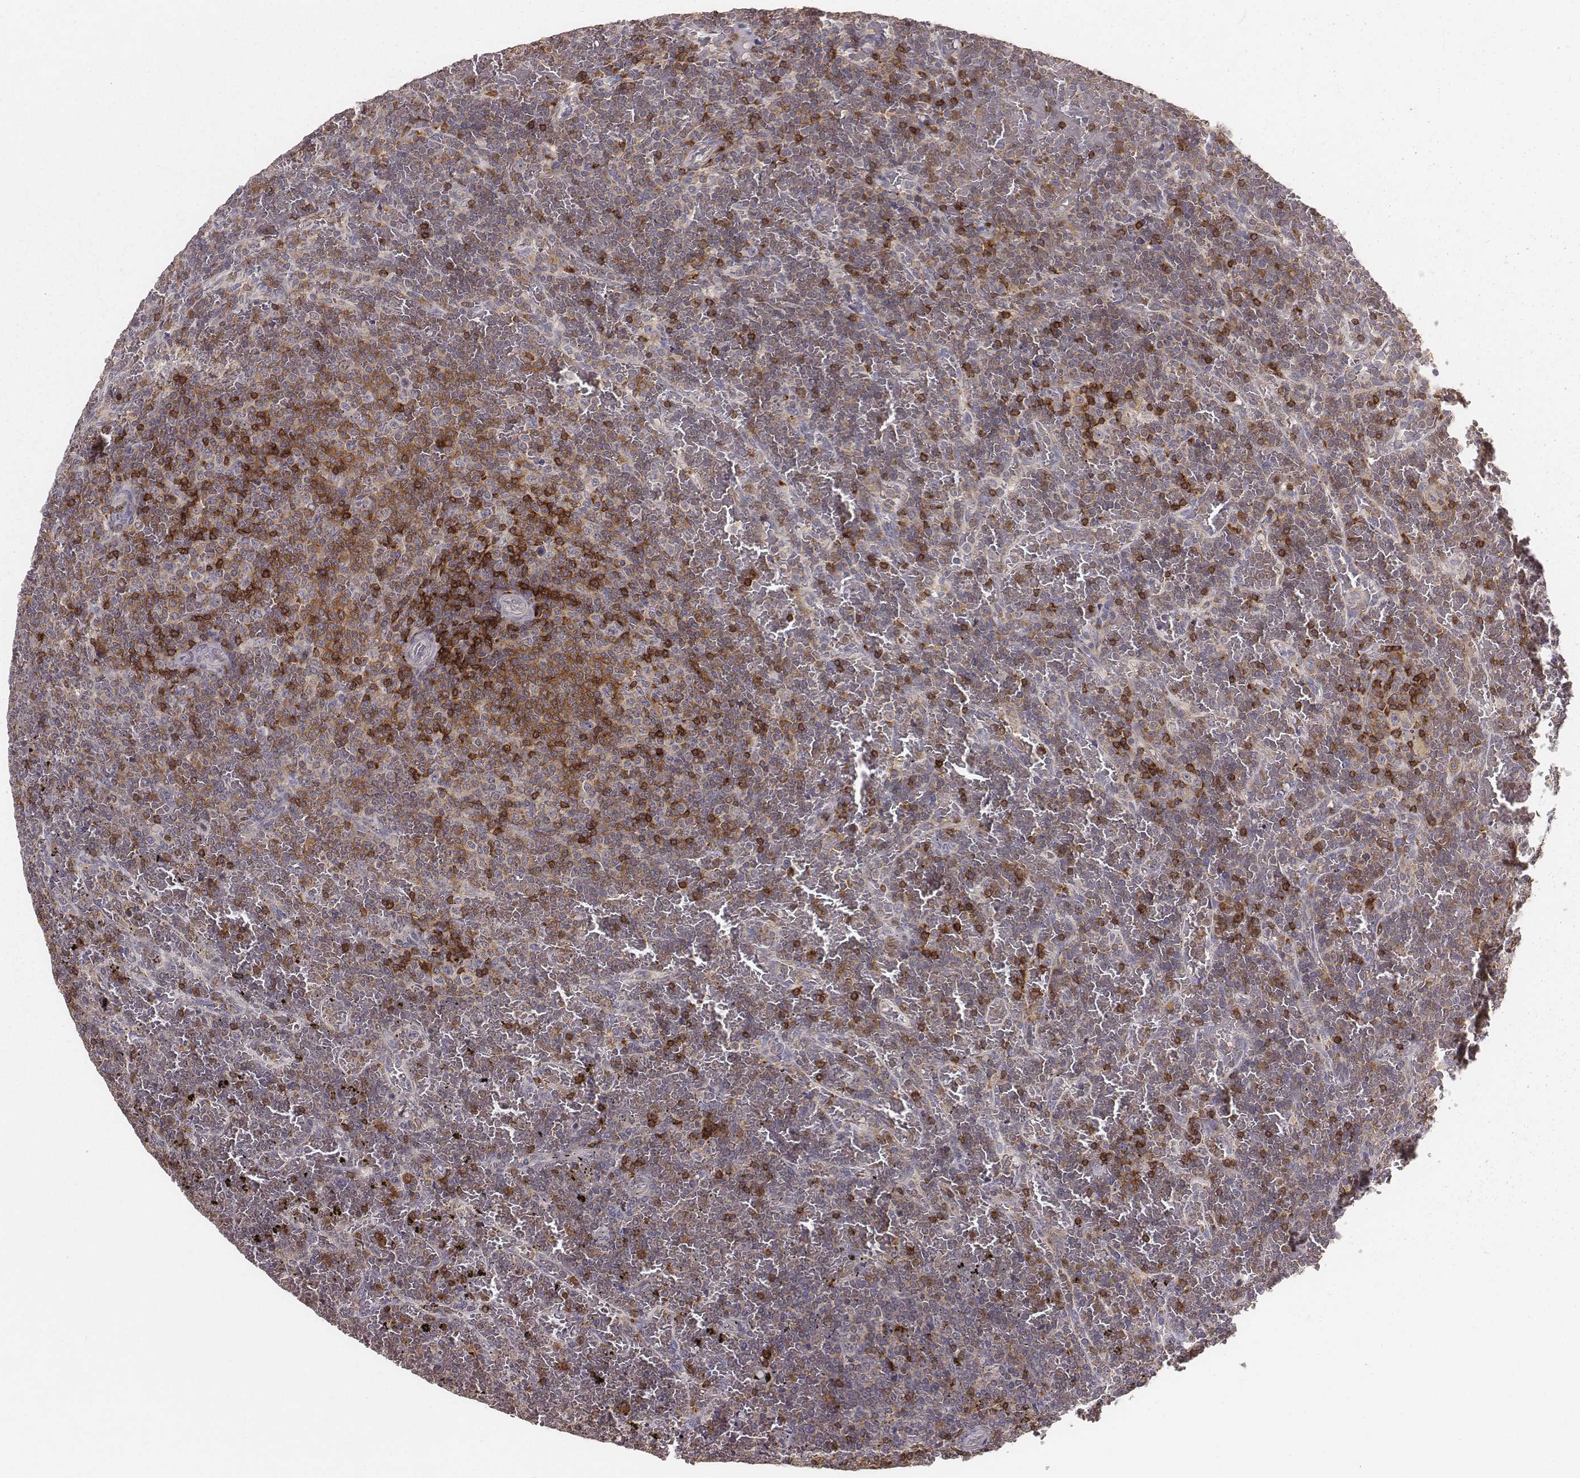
{"staining": {"intensity": "negative", "quantity": "none", "location": "none"}, "tissue": "lymphoma", "cell_type": "Tumor cells", "image_type": "cancer", "snomed": [{"axis": "morphology", "description": "Malignant lymphoma, non-Hodgkin's type, Low grade"}, {"axis": "topography", "description": "Spleen"}], "caption": "An immunohistochemistry (IHC) image of low-grade malignant lymphoma, non-Hodgkin's type is shown. There is no staining in tumor cells of low-grade malignant lymphoma, non-Hodgkin's type.", "gene": "PILRA", "patient": {"sex": "female", "age": 77}}